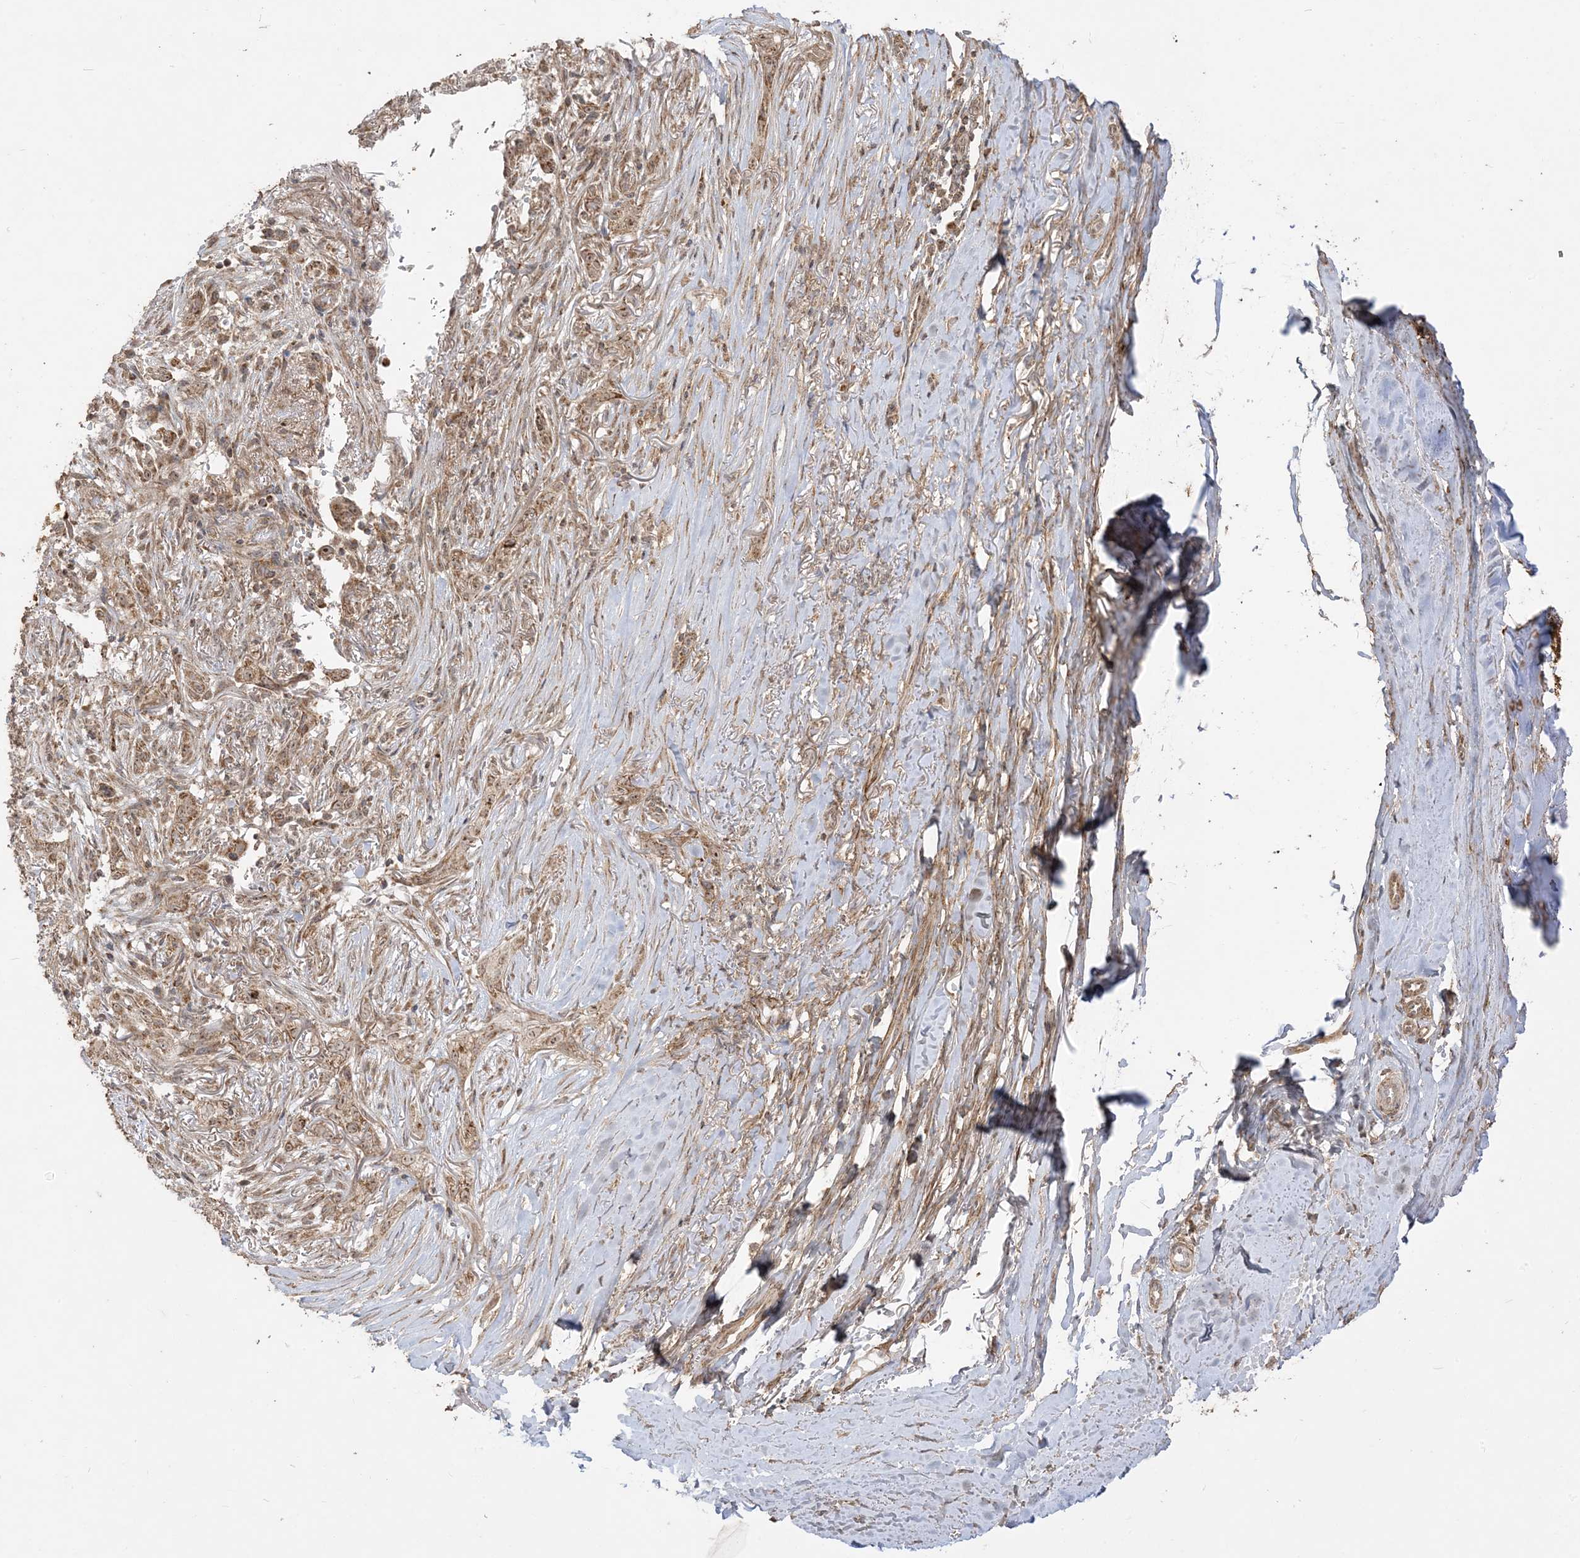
{"staining": {"intensity": "moderate", "quantity": ">75%", "location": "cytoplasmic/membranous"}, "tissue": "adipose tissue", "cell_type": "Adipocytes", "image_type": "normal", "snomed": [{"axis": "morphology", "description": "Normal tissue, NOS"}, {"axis": "morphology", "description": "Basal cell carcinoma"}, {"axis": "topography", "description": "Skin"}], "caption": "Protein staining by IHC reveals moderate cytoplasmic/membranous staining in about >75% of adipocytes in normal adipose tissue.", "gene": "SIRT3", "patient": {"sex": "female", "age": 89}}